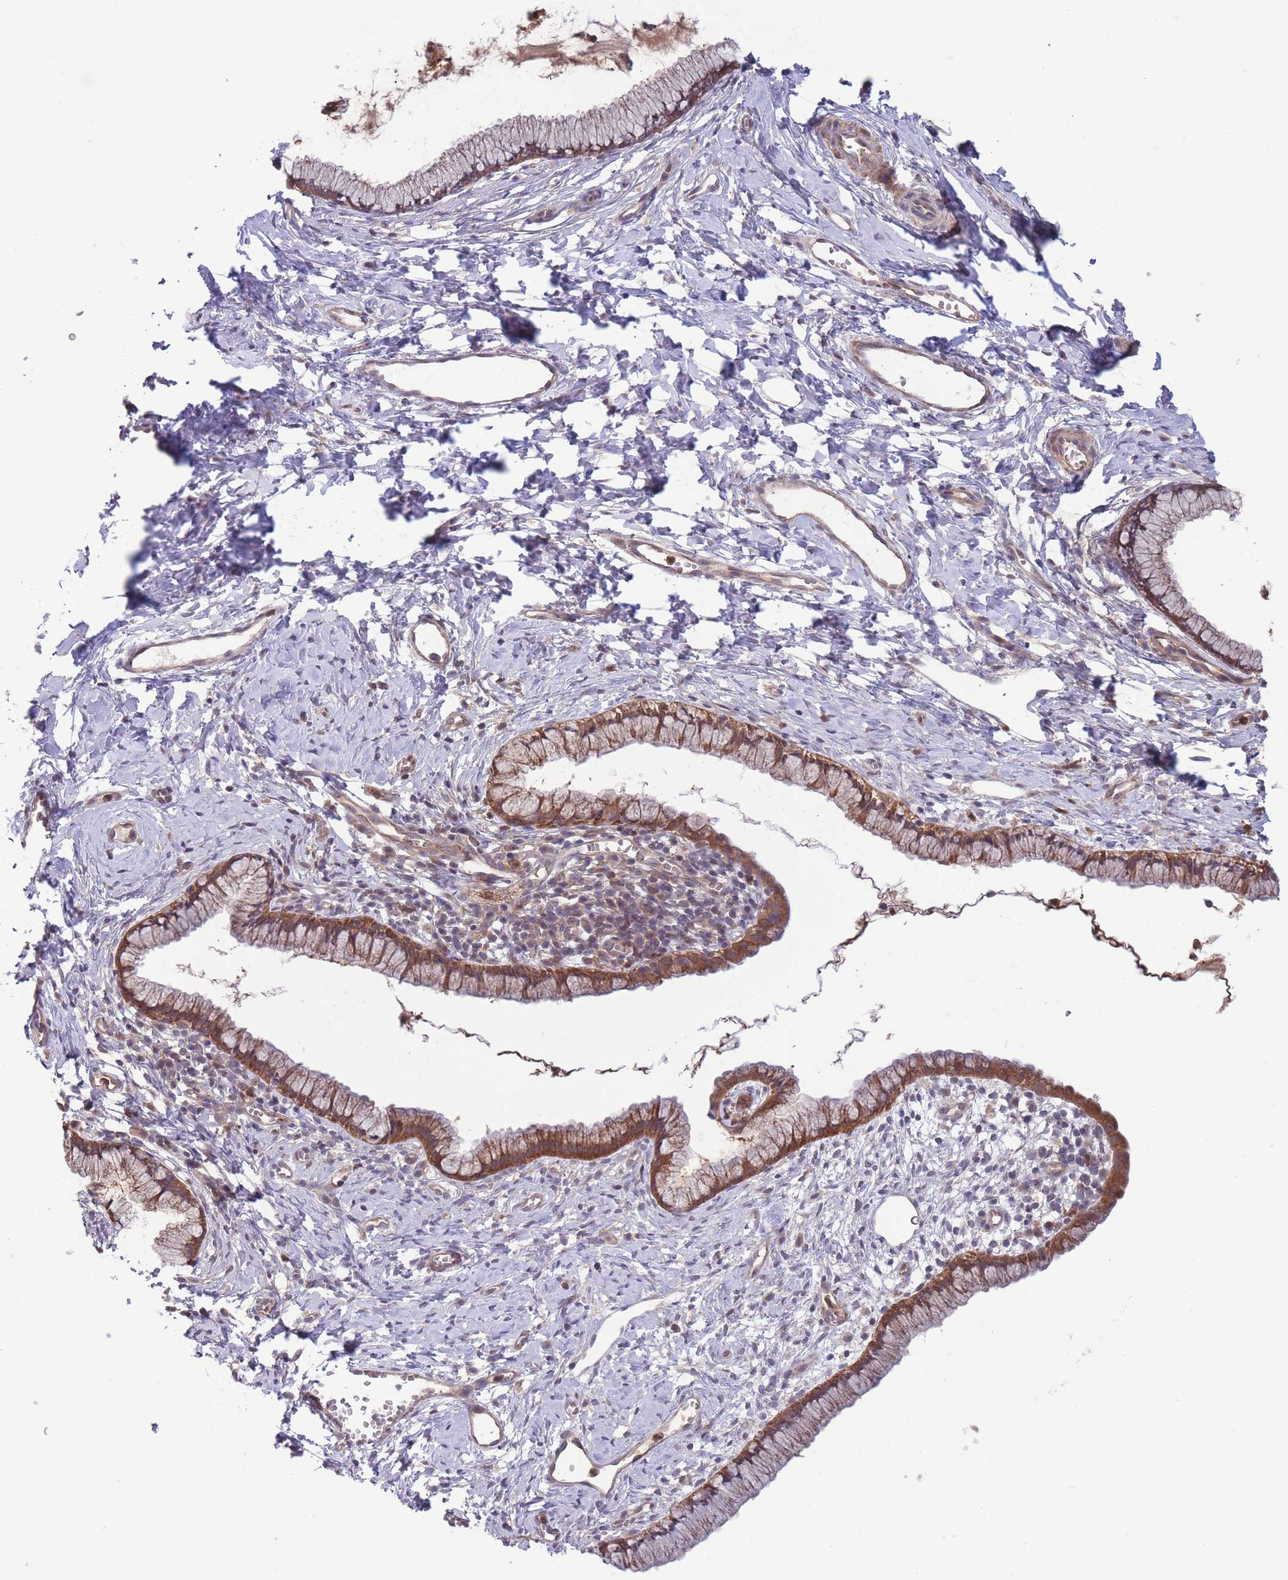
{"staining": {"intensity": "moderate", "quantity": "25%-75%", "location": "cytoplasmic/membranous"}, "tissue": "cervix", "cell_type": "Glandular cells", "image_type": "normal", "snomed": [{"axis": "morphology", "description": "Normal tissue, NOS"}, {"axis": "topography", "description": "Cervix"}], "caption": "Glandular cells demonstrate medium levels of moderate cytoplasmic/membranous staining in about 25%-75% of cells in unremarkable human cervix. Using DAB (3,3'-diaminobenzidine) (brown) and hematoxylin (blue) stains, captured at high magnification using brightfield microscopy.", "gene": "ZNF304", "patient": {"sex": "female", "age": 40}}